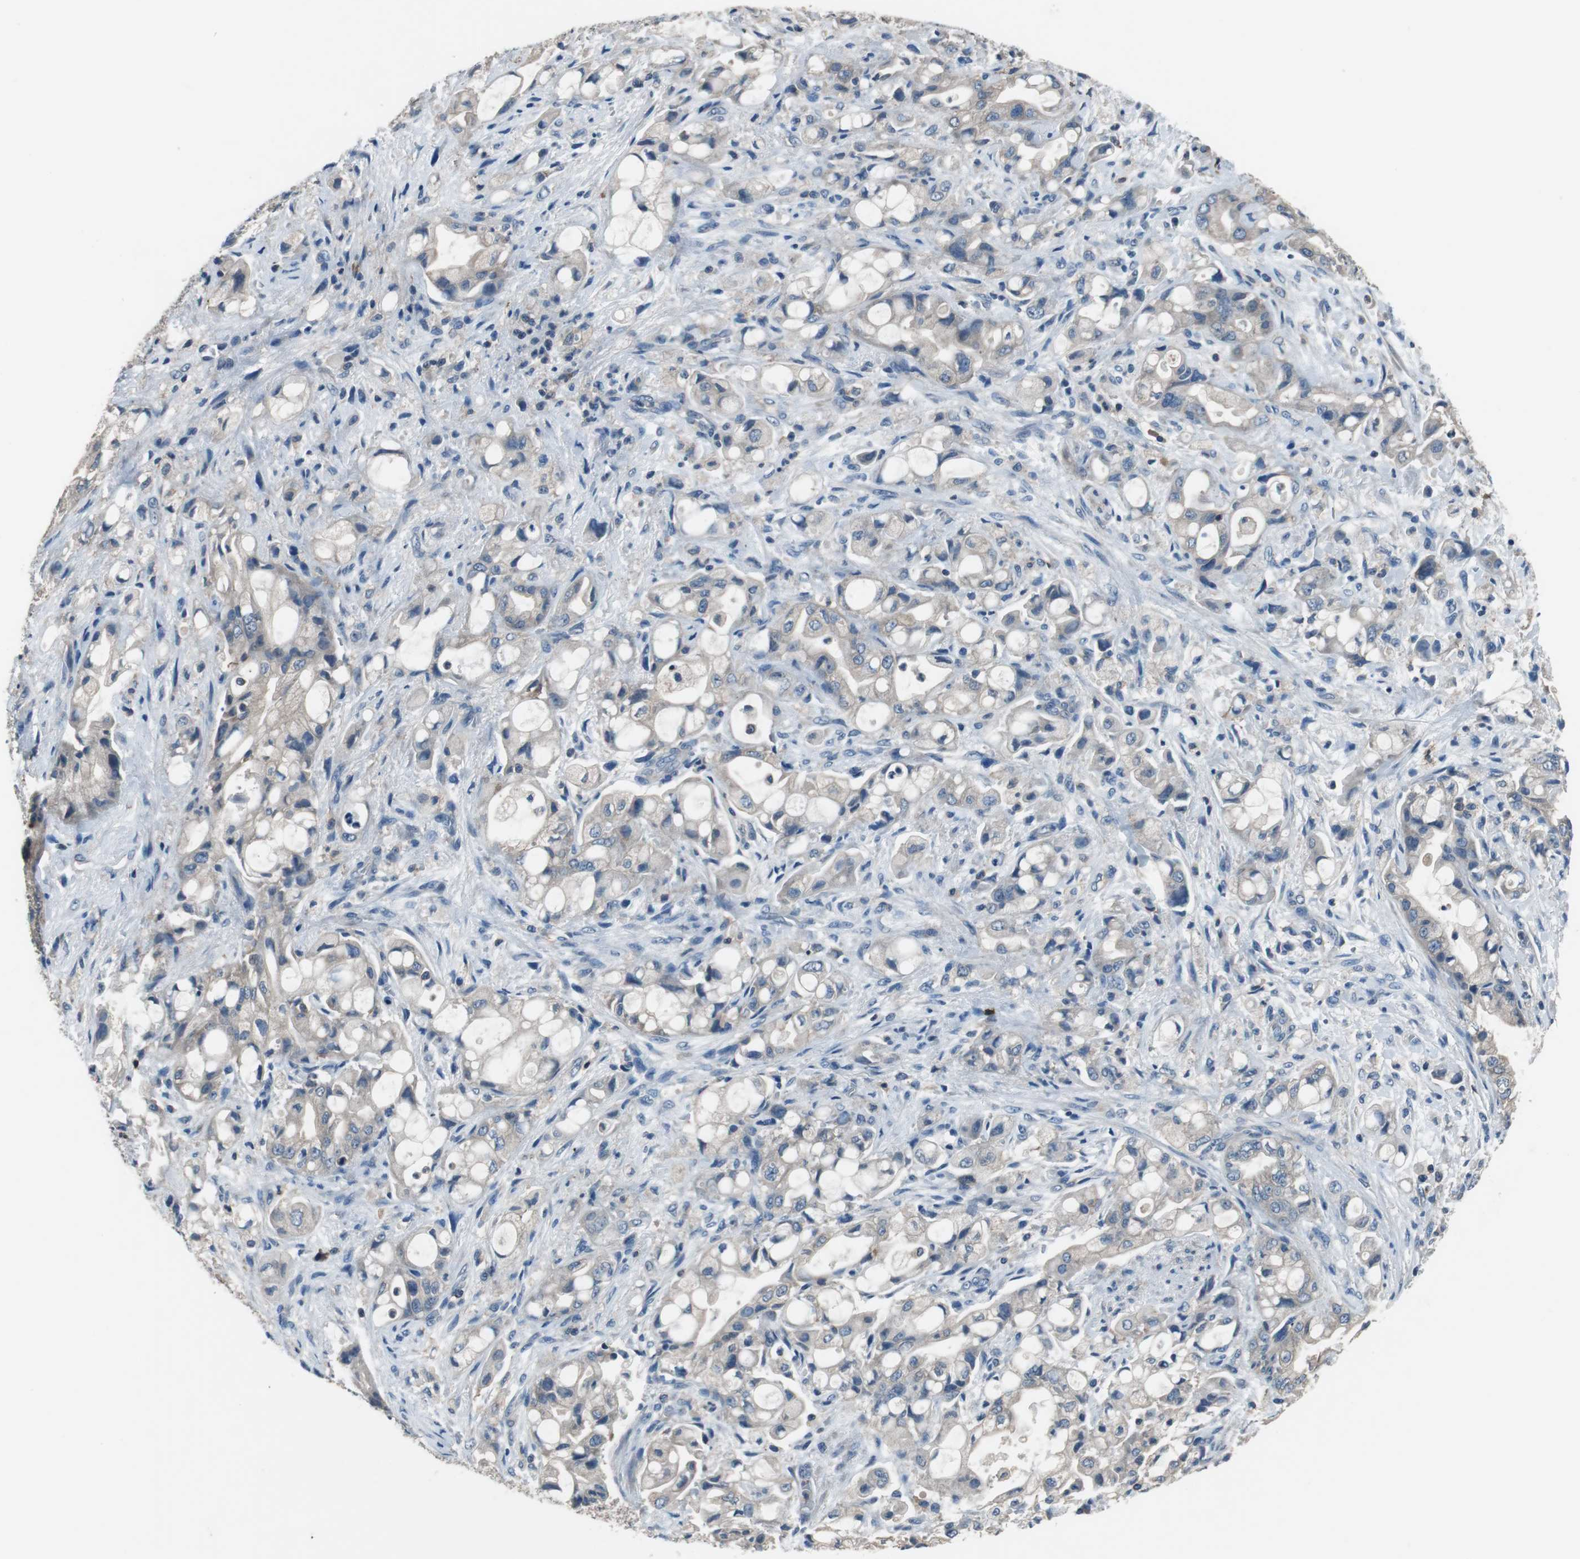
{"staining": {"intensity": "weak", "quantity": "<25%", "location": "cytoplasmic/membranous"}, "tissue": "pancreatic cancer", "cell_type": "Tumor cells", "image_type": "cancer", "snomed": [{"axis": "morphology", "description": "Adenocarcinoma, NOS"}, {"axis": "topography", "description": "Pancreas"}], "caption": "Adenocarcinoma (pancreatic) stained for a protein using immunohistochemistry (IHC) displays no expression tumor cells.", "gene": "PRKCA", "patient": {"sex": "male", "age": 79}}